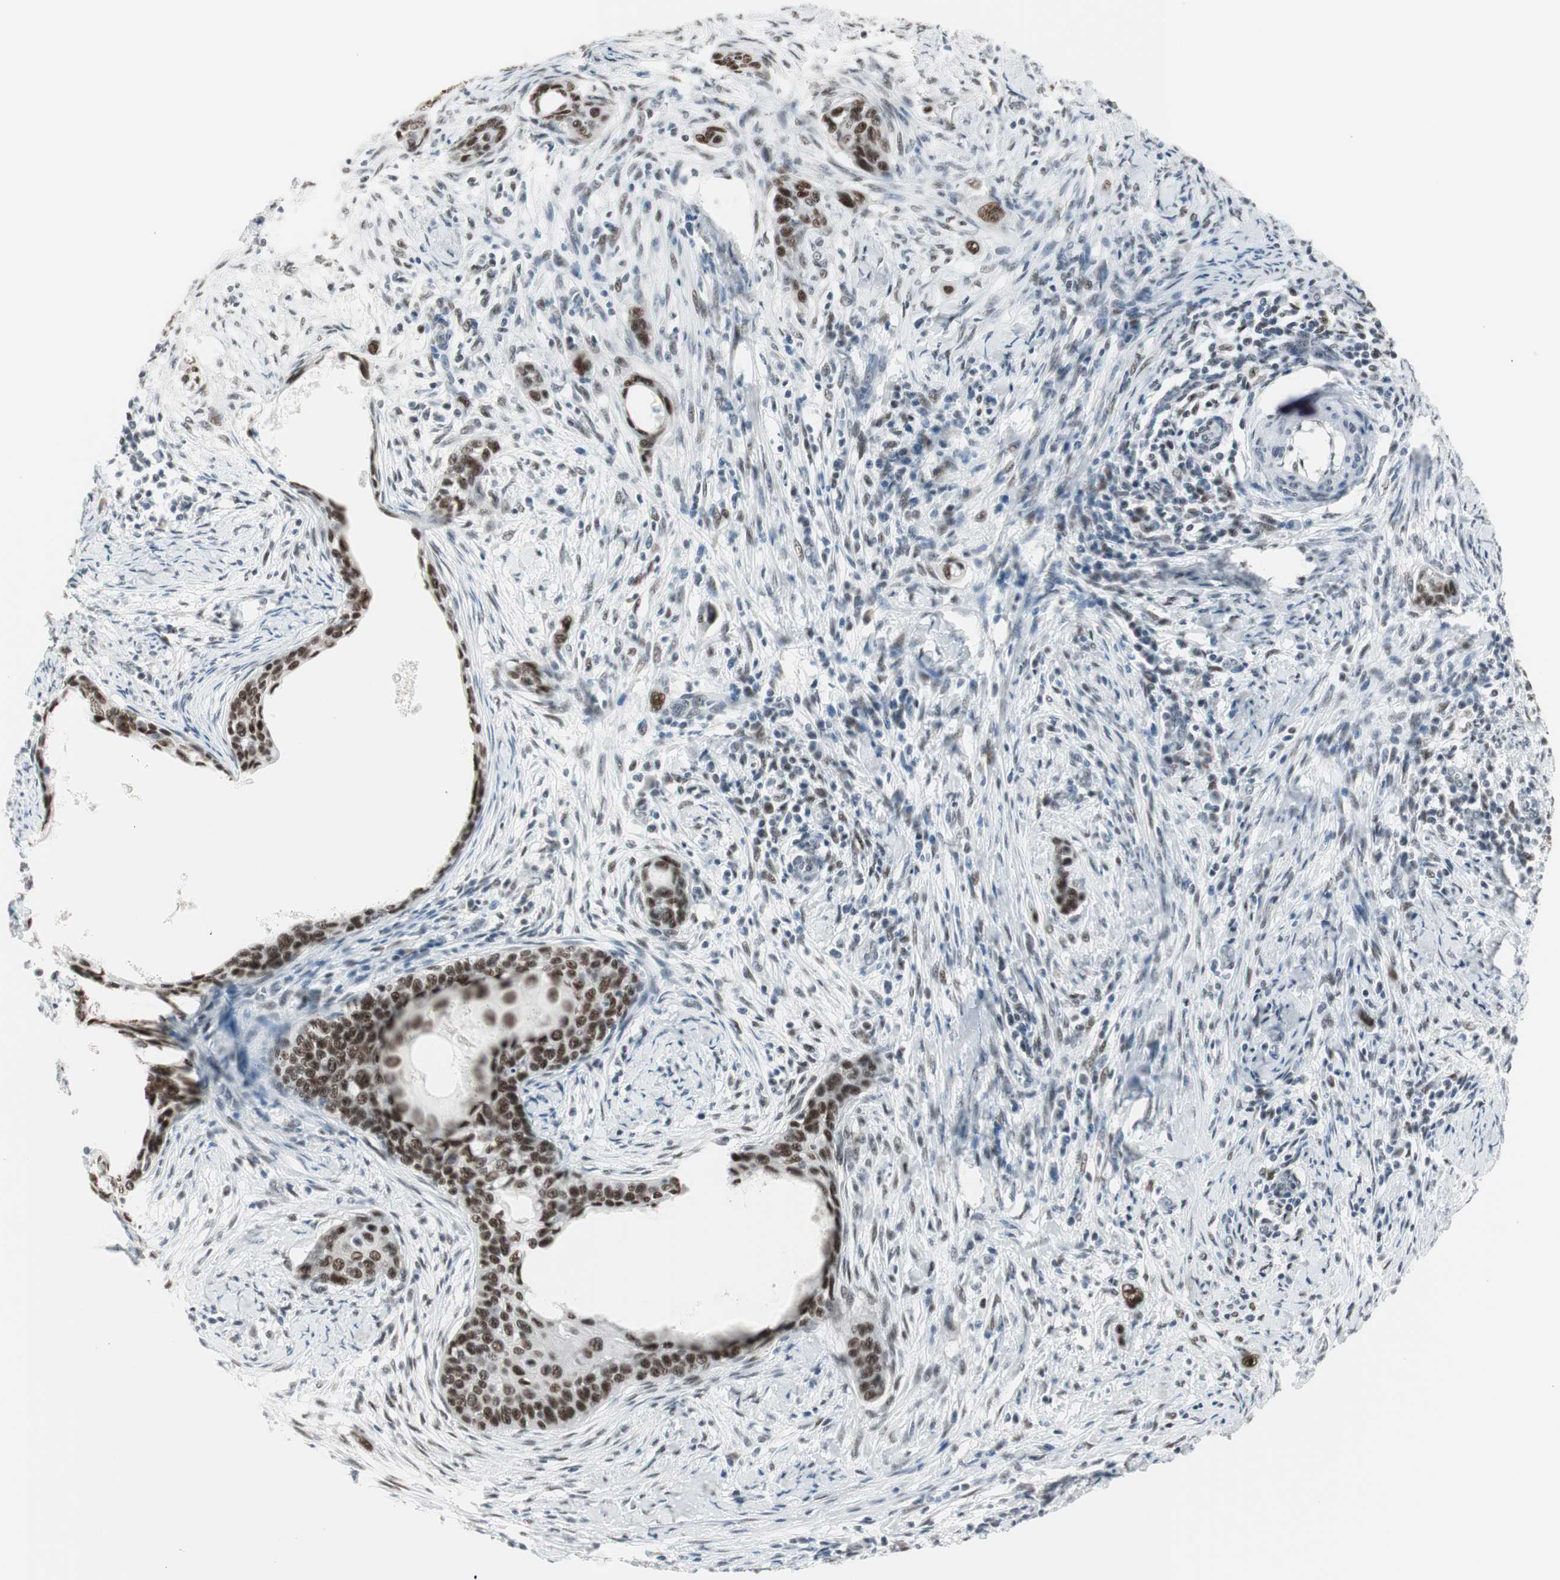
{"staining": {"intensity": "strong", "quantity": ">75%", "location": "nuclear"}, "tissue": "cervical cancer", "cell_type": "Tumor cells", "image_type": "cancer", "snomed": [{"axis": "morphology", "description": "Squamous cell carcinoma, NOS"}, {"axis": "topography", "description": "Cervix"}], "caption": "Cervical cancer was stained to show a protein in brown. There is high levels of strong nuclear staining in about >75% of tumor cells. Nuclei are stained in blue.", "gene": "HEXIM1", "patient": {"sex": "female", "age": 33}}